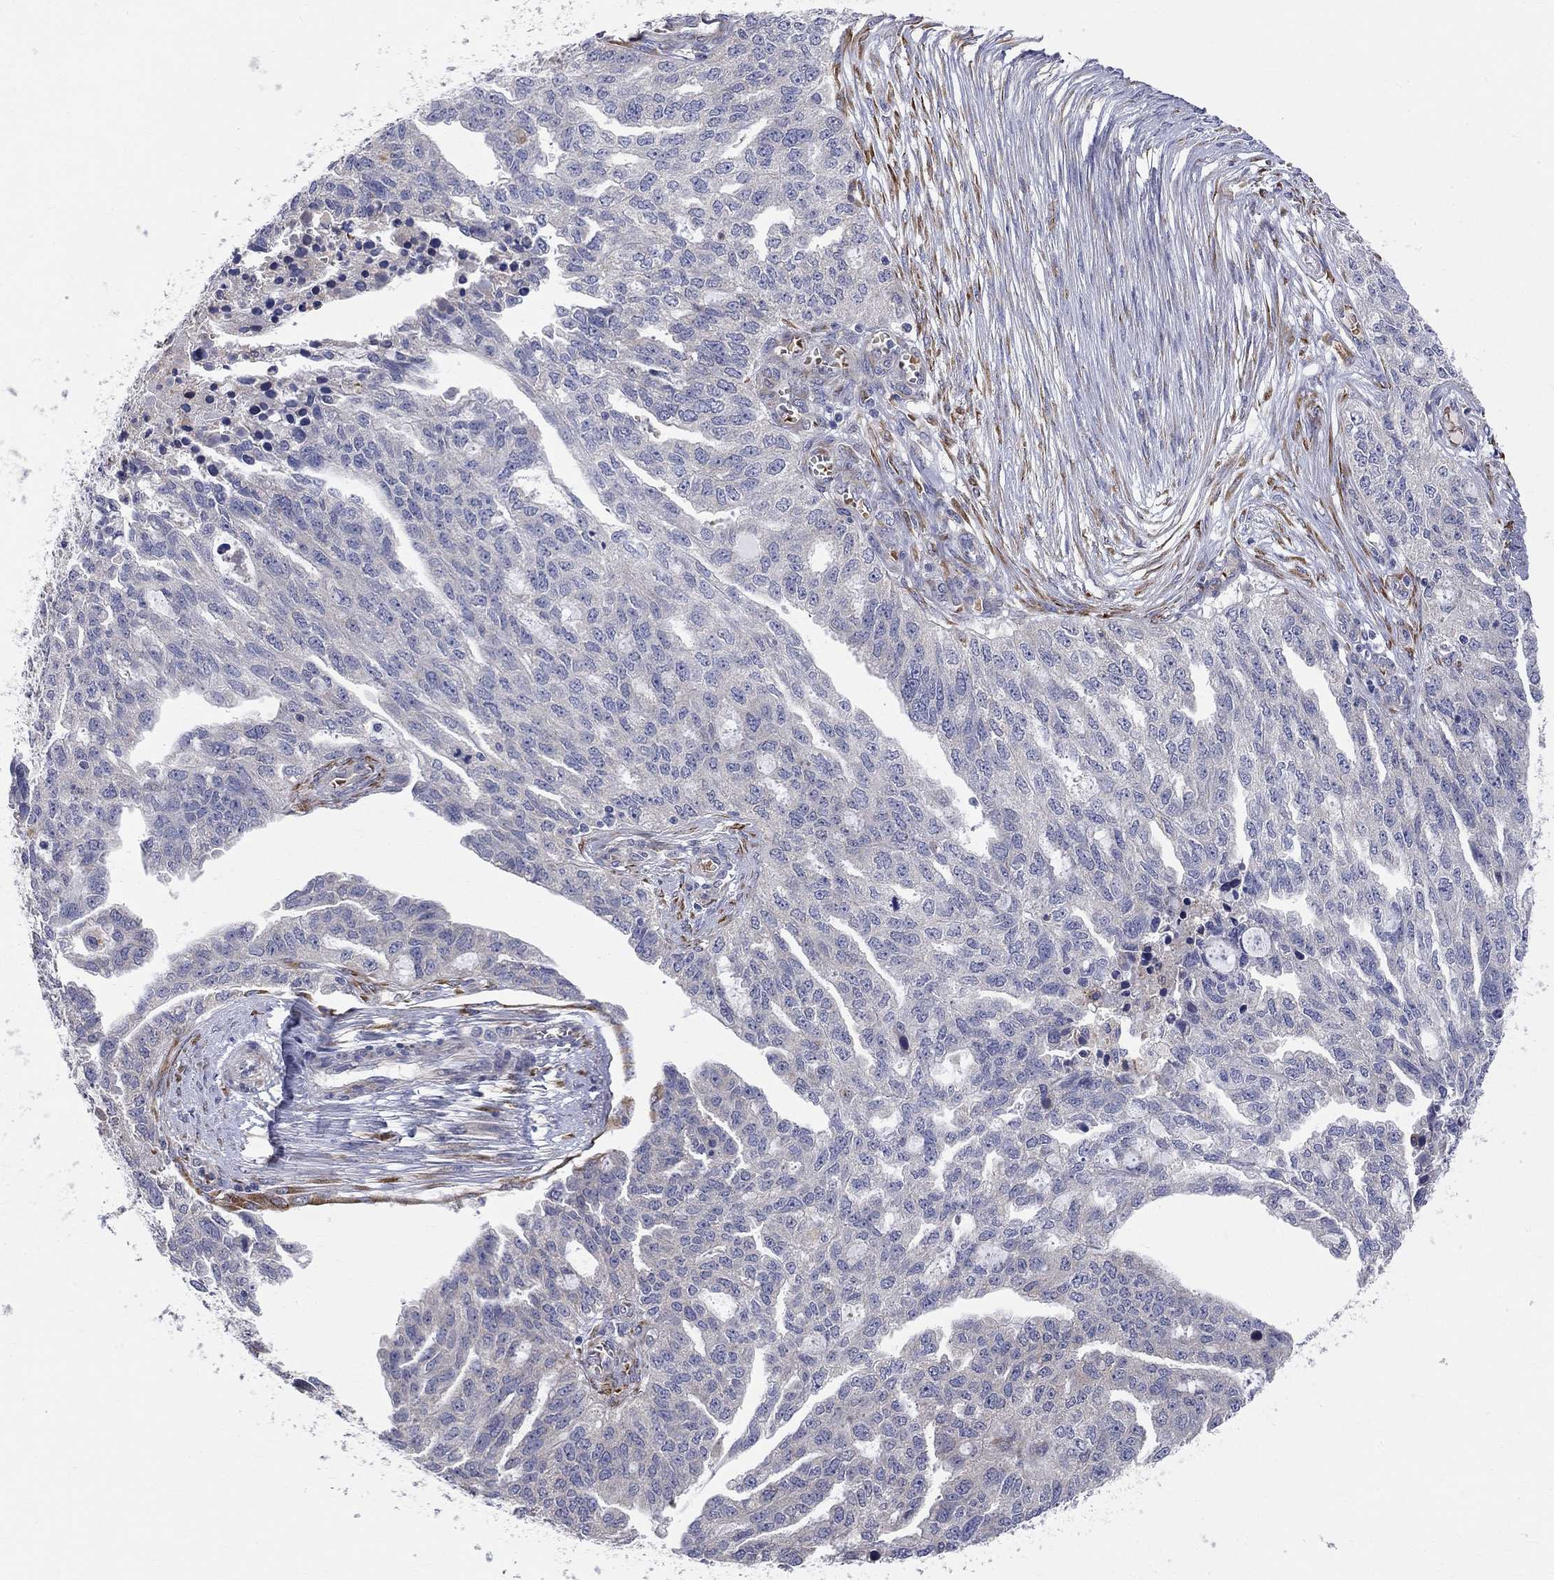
{"staining": {"intensity": "negative", "quantity": "none", "location": "none"}, "tissue": "ovarian cancer", "cell_type": "Tumor cells", "image_type": "cancer", "snomed": [{"axis": "morphology", "description": "Cystadenocarcinoma, serous, NOS"}, {"axis": "topography", "description": "Ovary"}], "caption": "Ovarian cancer (serous cystadenocarcinoma) was stained to show a protein in brown. There is no significant expression in tumor cells.", "gene": "CASTOR1", "patient": {"sex": "female", "age": 51}}